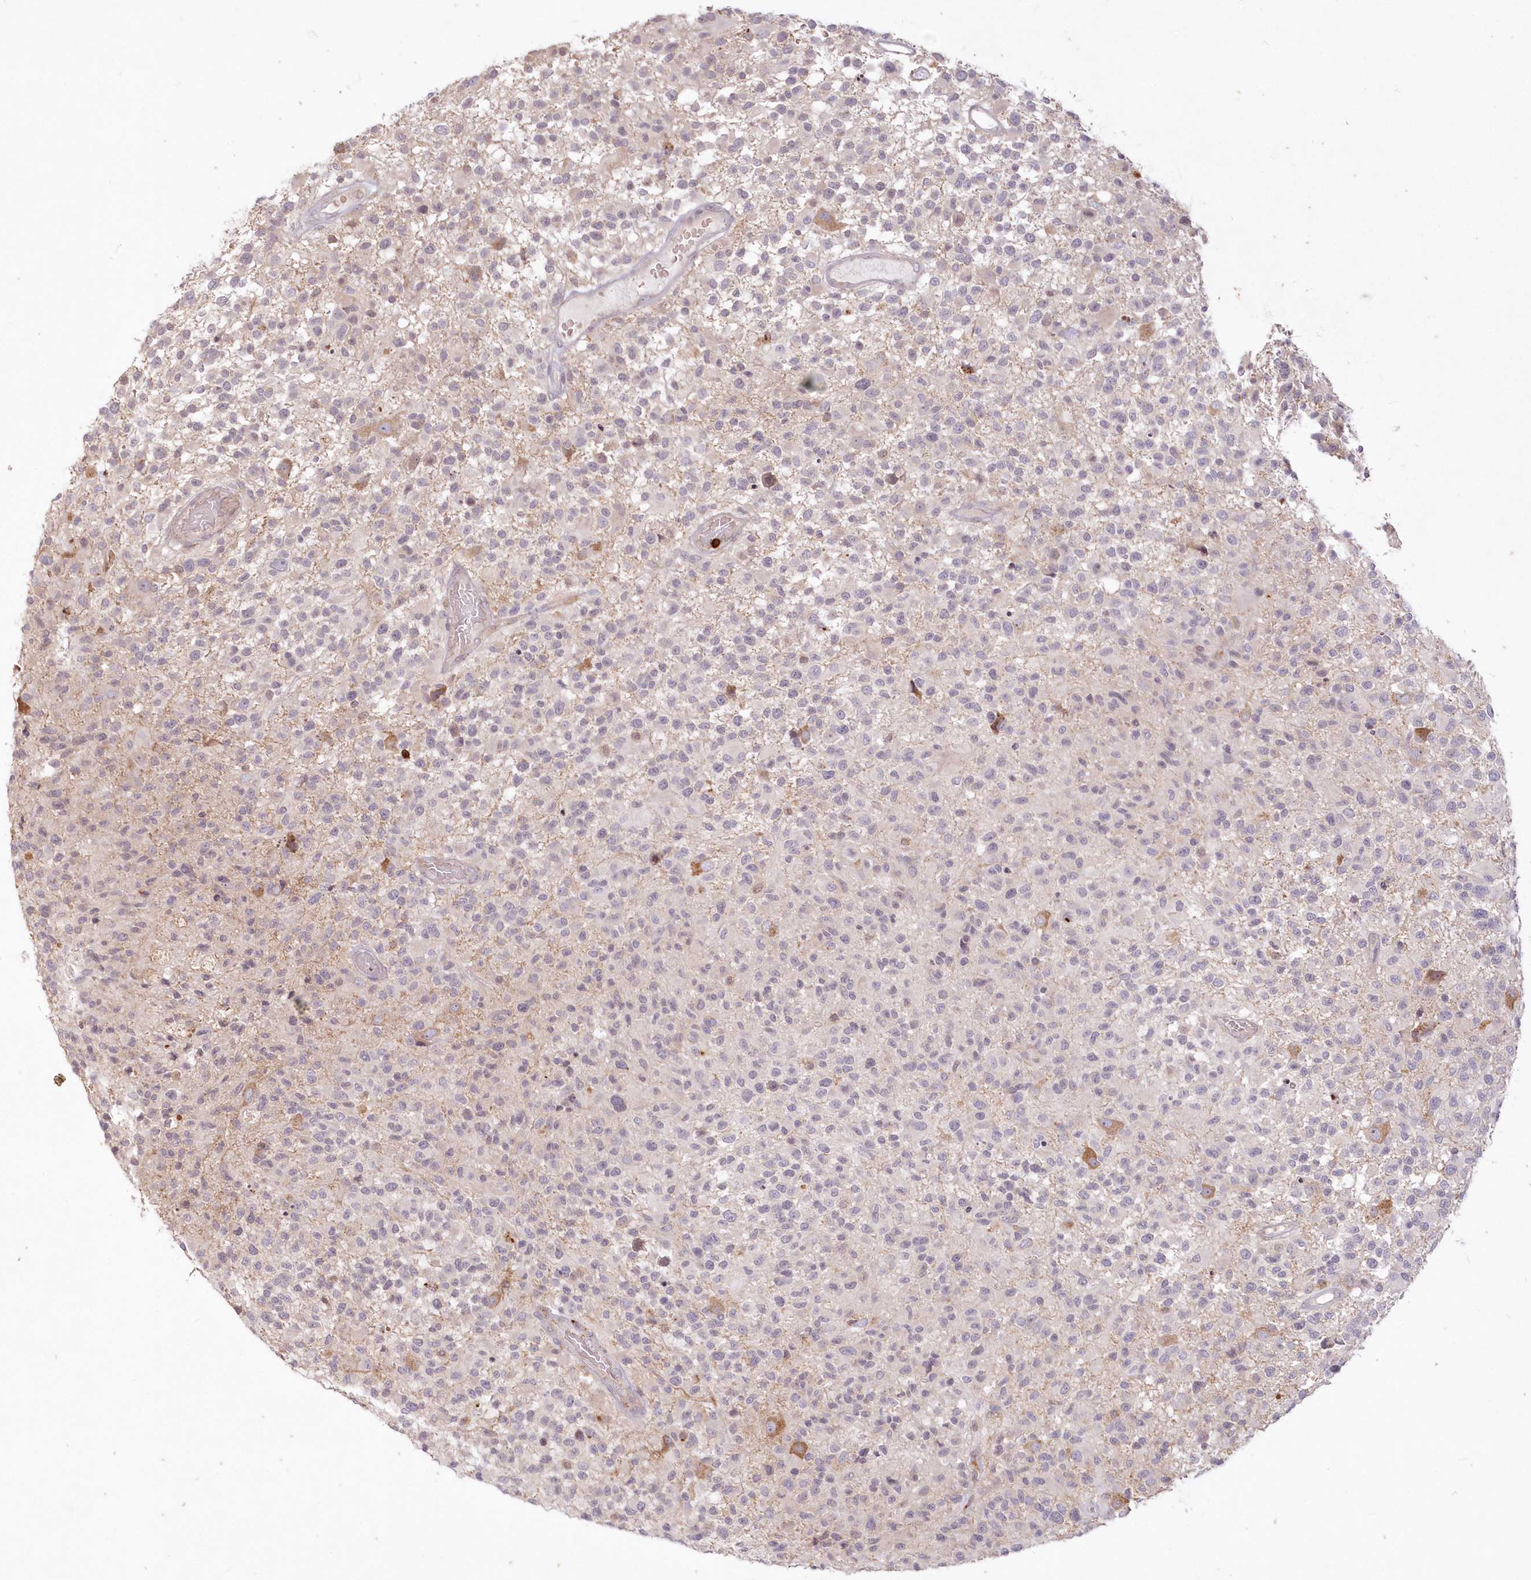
{"staining": {"intensity": "weak", "quantity": "<25%", "location": "cytoplasmic/membranous"}, "tissue": "glioma", "cell_type": "Tumor cells", "image_type": "cancer", "snomed": [{"axis": "morphology", "description": "Glioma, malignant, High grade"}, {"axis": "morphology", "description": "Glioblastoma, NOS"}, {"axis": "topography", "description": "Brain"}], "caption": "The immunohistochemistry histopathology image has no significant staining in tumor cells of glioma tissue. (Brightfield microscopy of DAB immunohistochemistry (IHC) at high magnification).", "gene": "MTMR3", "patient": {"sex": "male", "age": 60}}